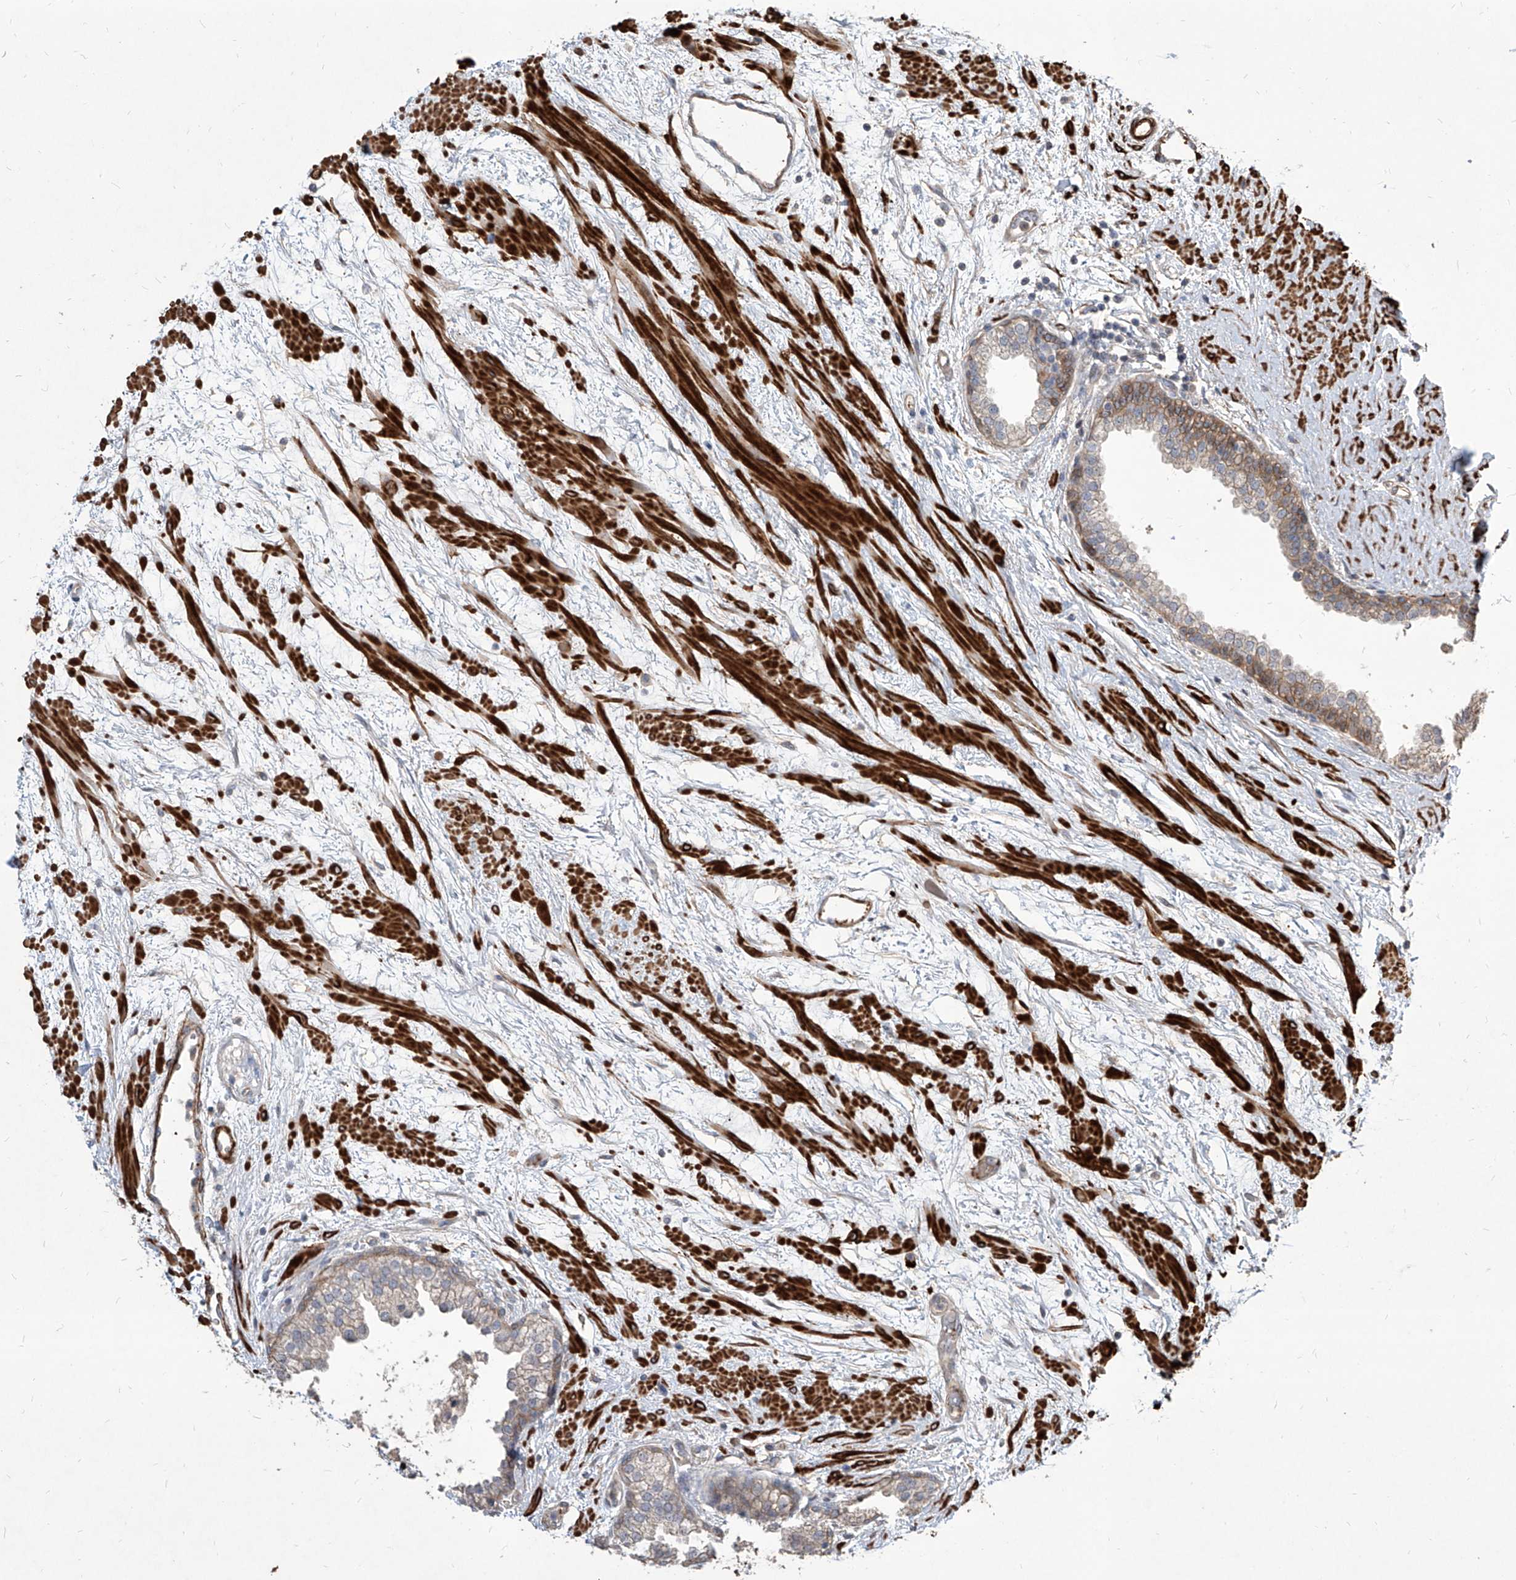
{"staining": {"intensity": "moderate", "quantity": "<25%", "location": "cytoplasmic/membranous"}, "tissue": "prostate", "cell_type": "Glandular cells", "image_type": "normal", "snomed": [{"axis": "morphology", "description": "Normal tissue, NOS"}, {"axis": "topography", "description": "Prostate"}], "caption": "Immunohistochemistry of benign human prostate reveals low levels of moderate cytoplasmic/membranous staining in about <25% of glandular cells. Nuclei are stained in blue.", "gene": "FAM83B", "patient": {"sex": "male", "age": 48}}